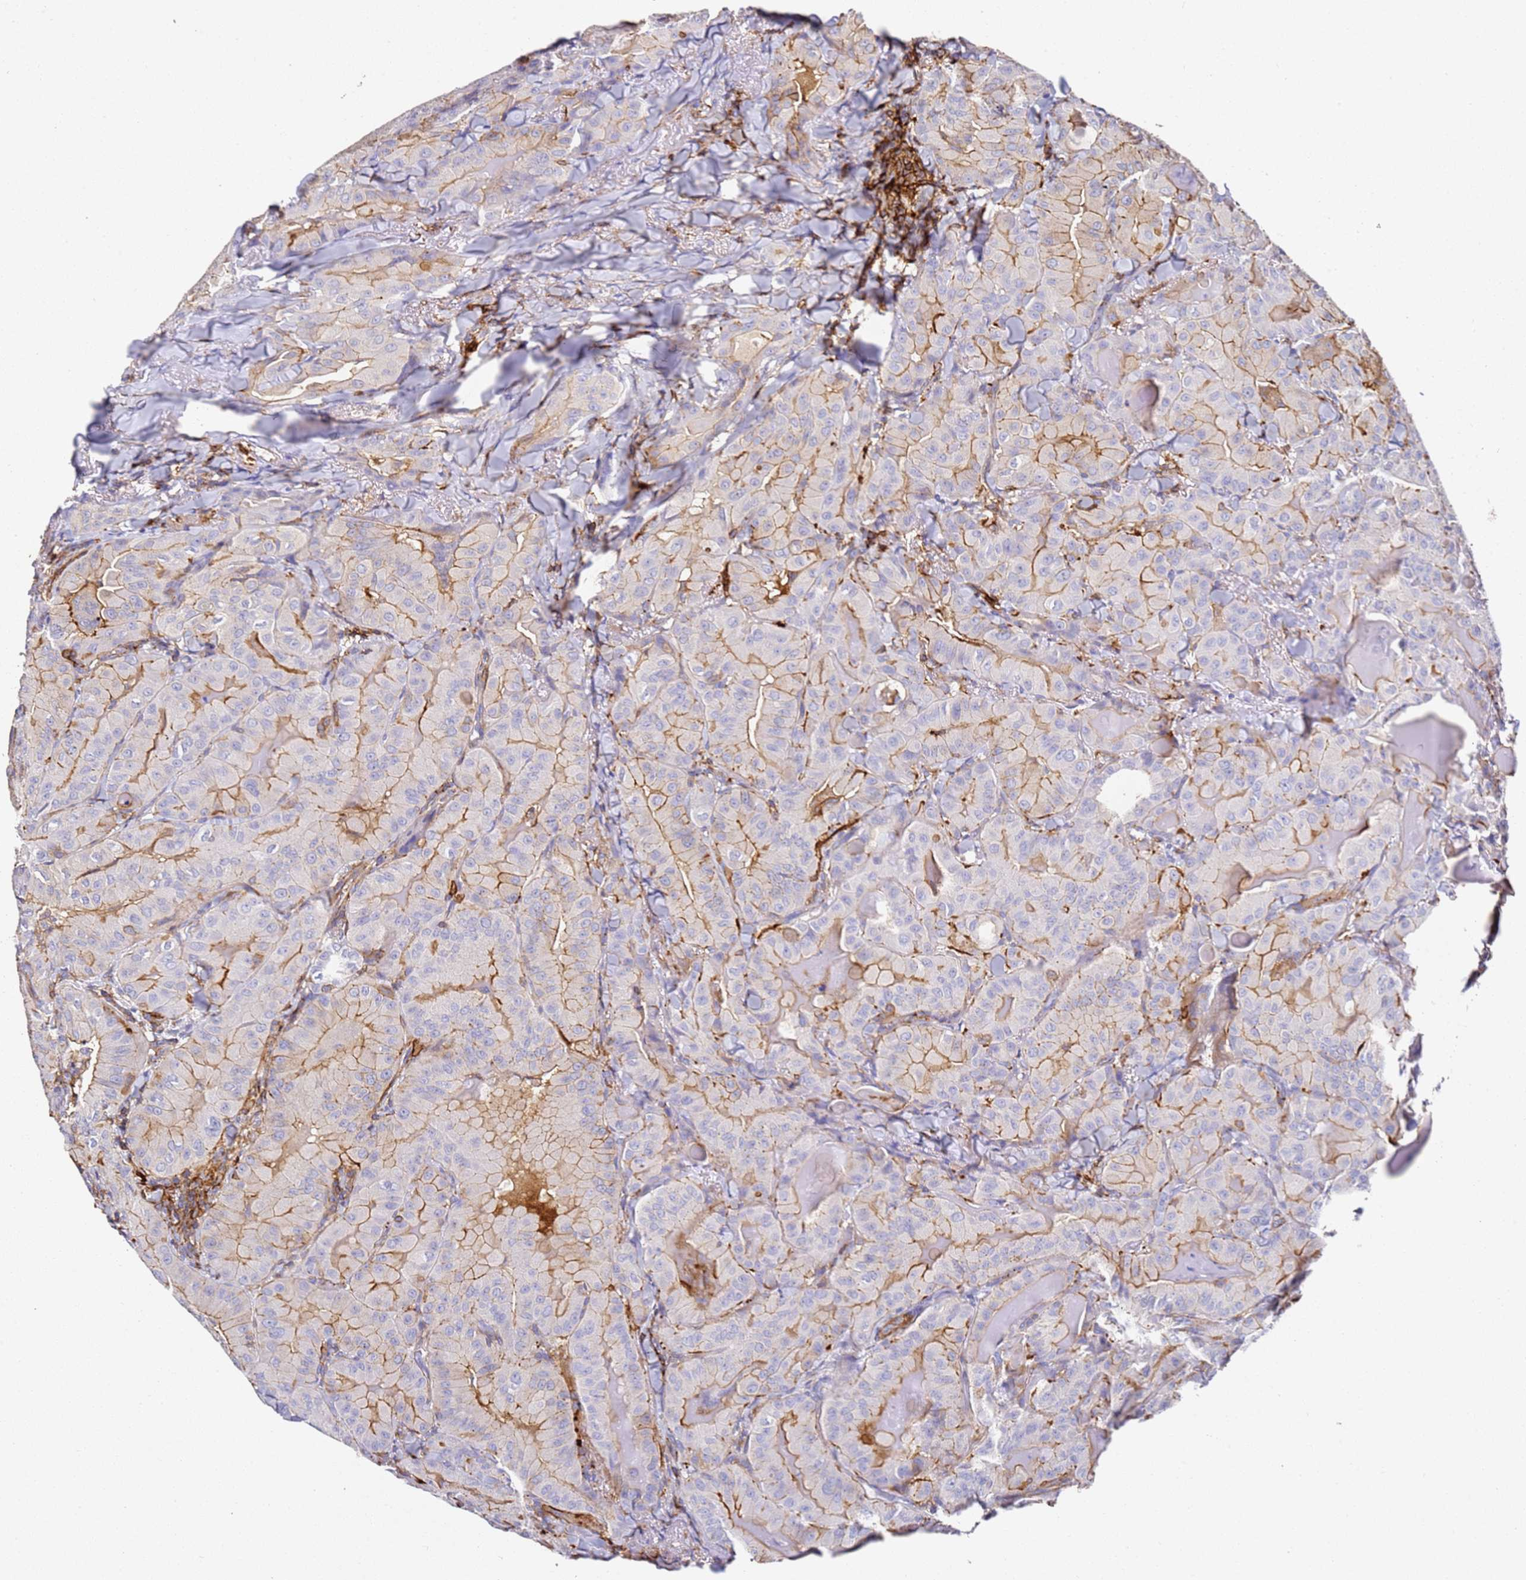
{"staining": {"intensity": "moderate", "quantity": "<25%", "location": "cytoplasmic/membranous"}, "tissue": "thyroid cancer", "cell_type": "Tumor cells", "image_type": "cancer", "snomed": [{"axis": "morphology", "description": "Papillary adenocarcinoma, NOS"}, {"axis": "topography", "description": "Thyroid gland"}], "caption": "Immunohistochemical staining of human papillary adenocarcinoma (thyroid) displays low levels of moderate cytoplasmic/membranous protein expression in approximately <25% of tumor cells. (Brightfield microscopy of DAB IHC at high magnification).", "gene": "ZNF671", "patient": {"sex": "female", "age": 68}}